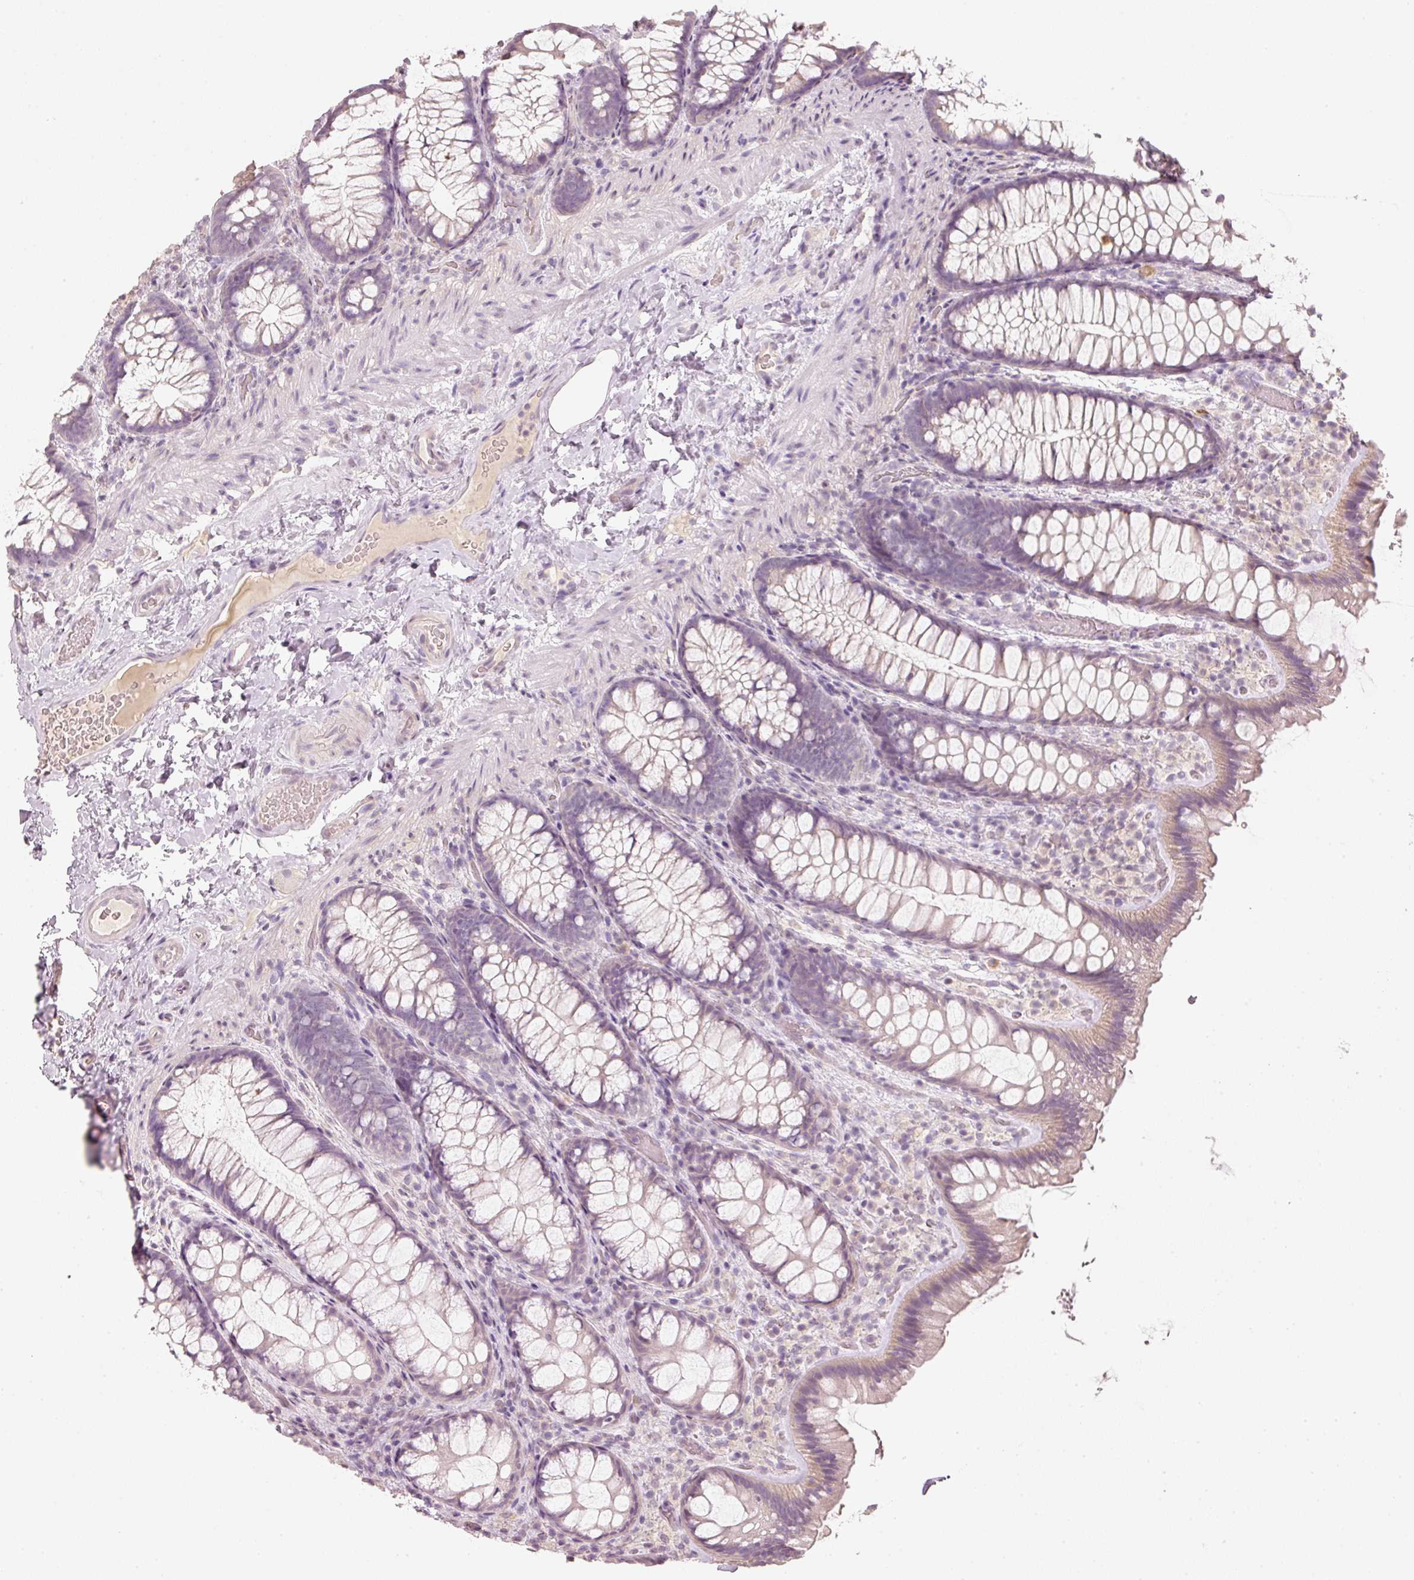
{"staining": {"intensity": "negative", "quantity": "none", "location": "none"}, "tissue": "colon", "cell_type": "Endothelial cells", "image_type": "normal", "snomed": [{"axis": "morphology", "description": "Normal tissue, NOS"}, {"axis": "topography", "description": "Colon"}], "caption": "Endothelial cells show no significant protein staining in benign colon.", "gene": "STEAP1", "patient": {"sex": "male", "age": 46}}